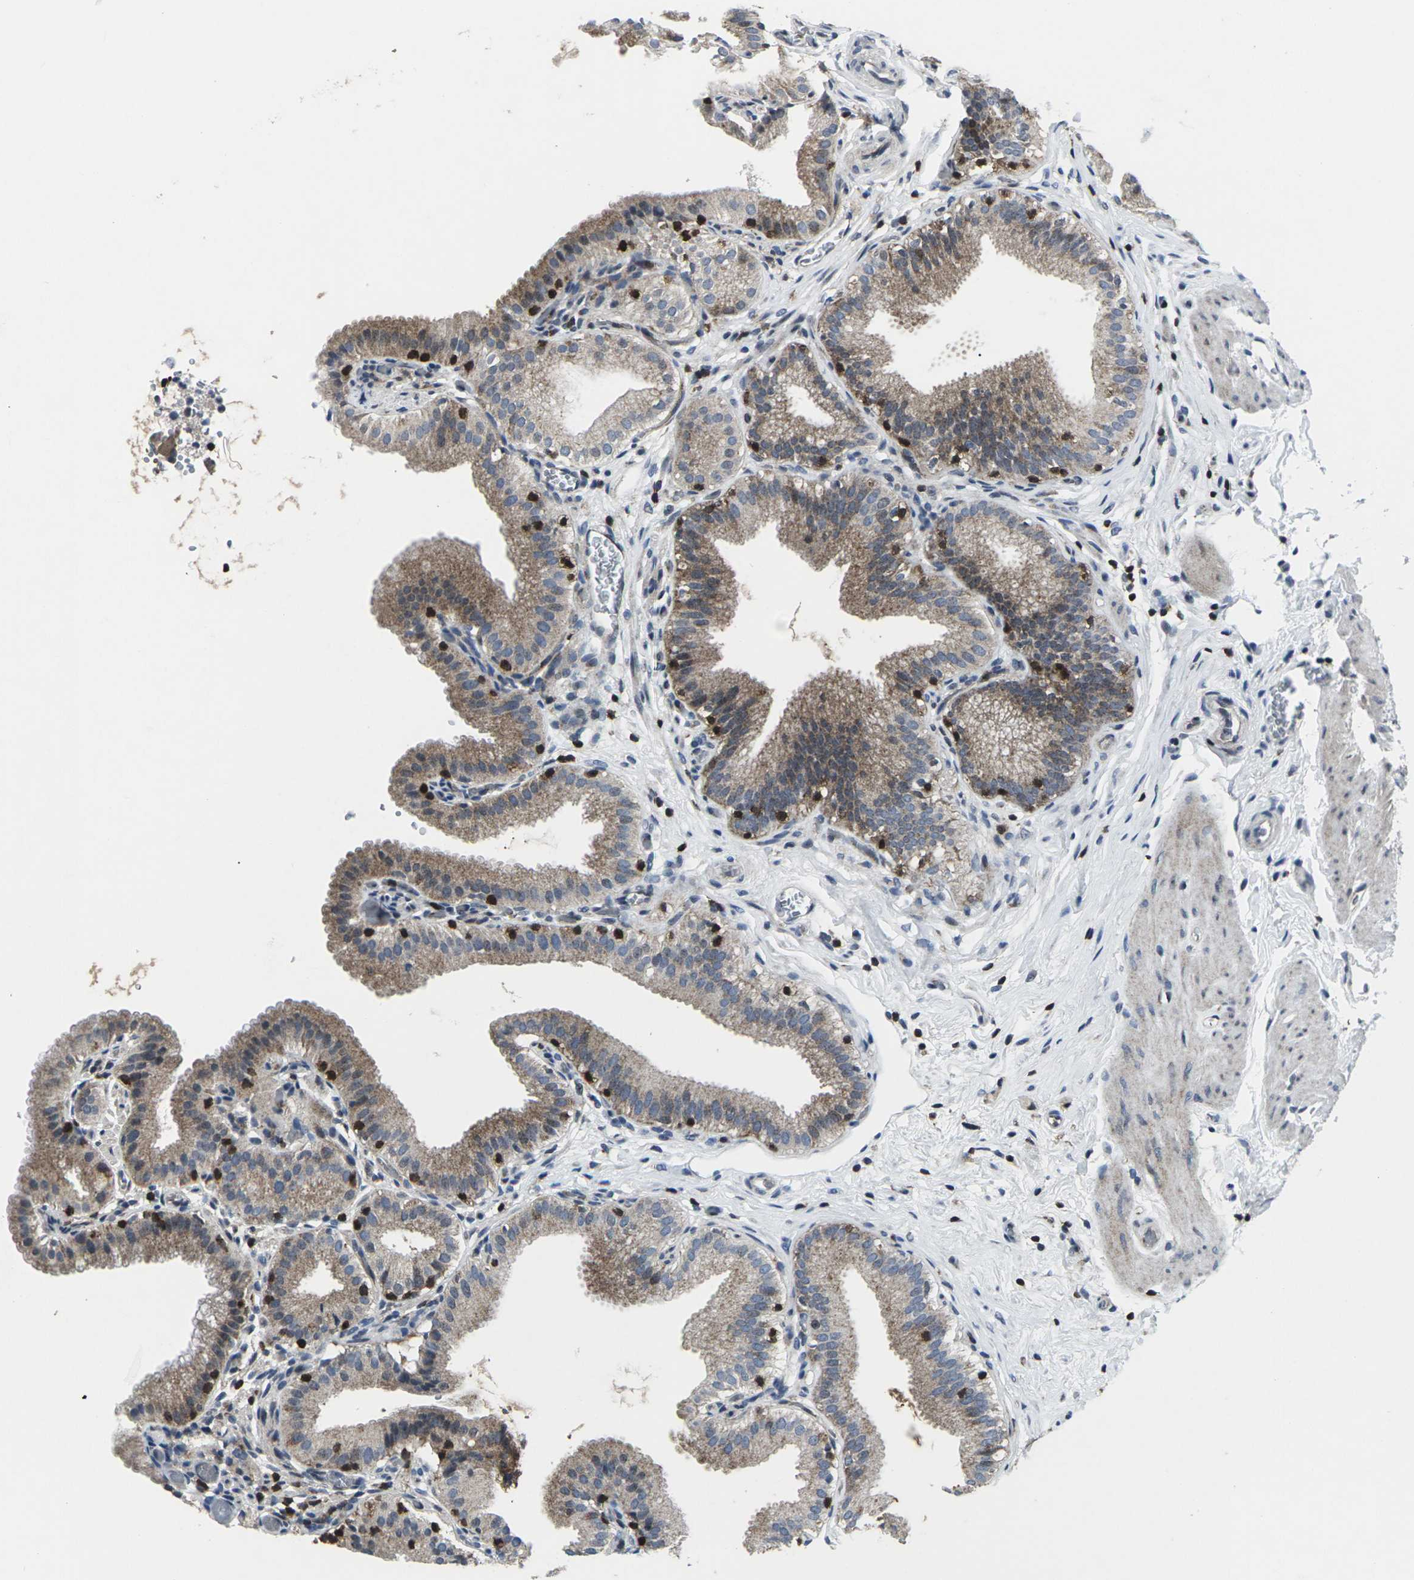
{"staining": {"intensity": "moderate", "quantity": ">75%", "location": "cytoplasmic/membranous"}, "tissue": "gallbladder", "cell_type": "Glandular cells", "image_type": "normal", "snomed": [{"axis": "morphology", "description": "Normal tissue, NOS"}, {"axis": "topography", "description": "Gallbladder"}], "caption": "Gallbladder stained with IHC displays moderate cytoplasmic/membranous staining in approximately >75% of glandular cells. (Stains: DAB in brown, nuclei in blue, Microscopy: brightfield microscopy at high magnification).", "gene": "STAT4", "patient": {"sex": "male", "age": 54}}